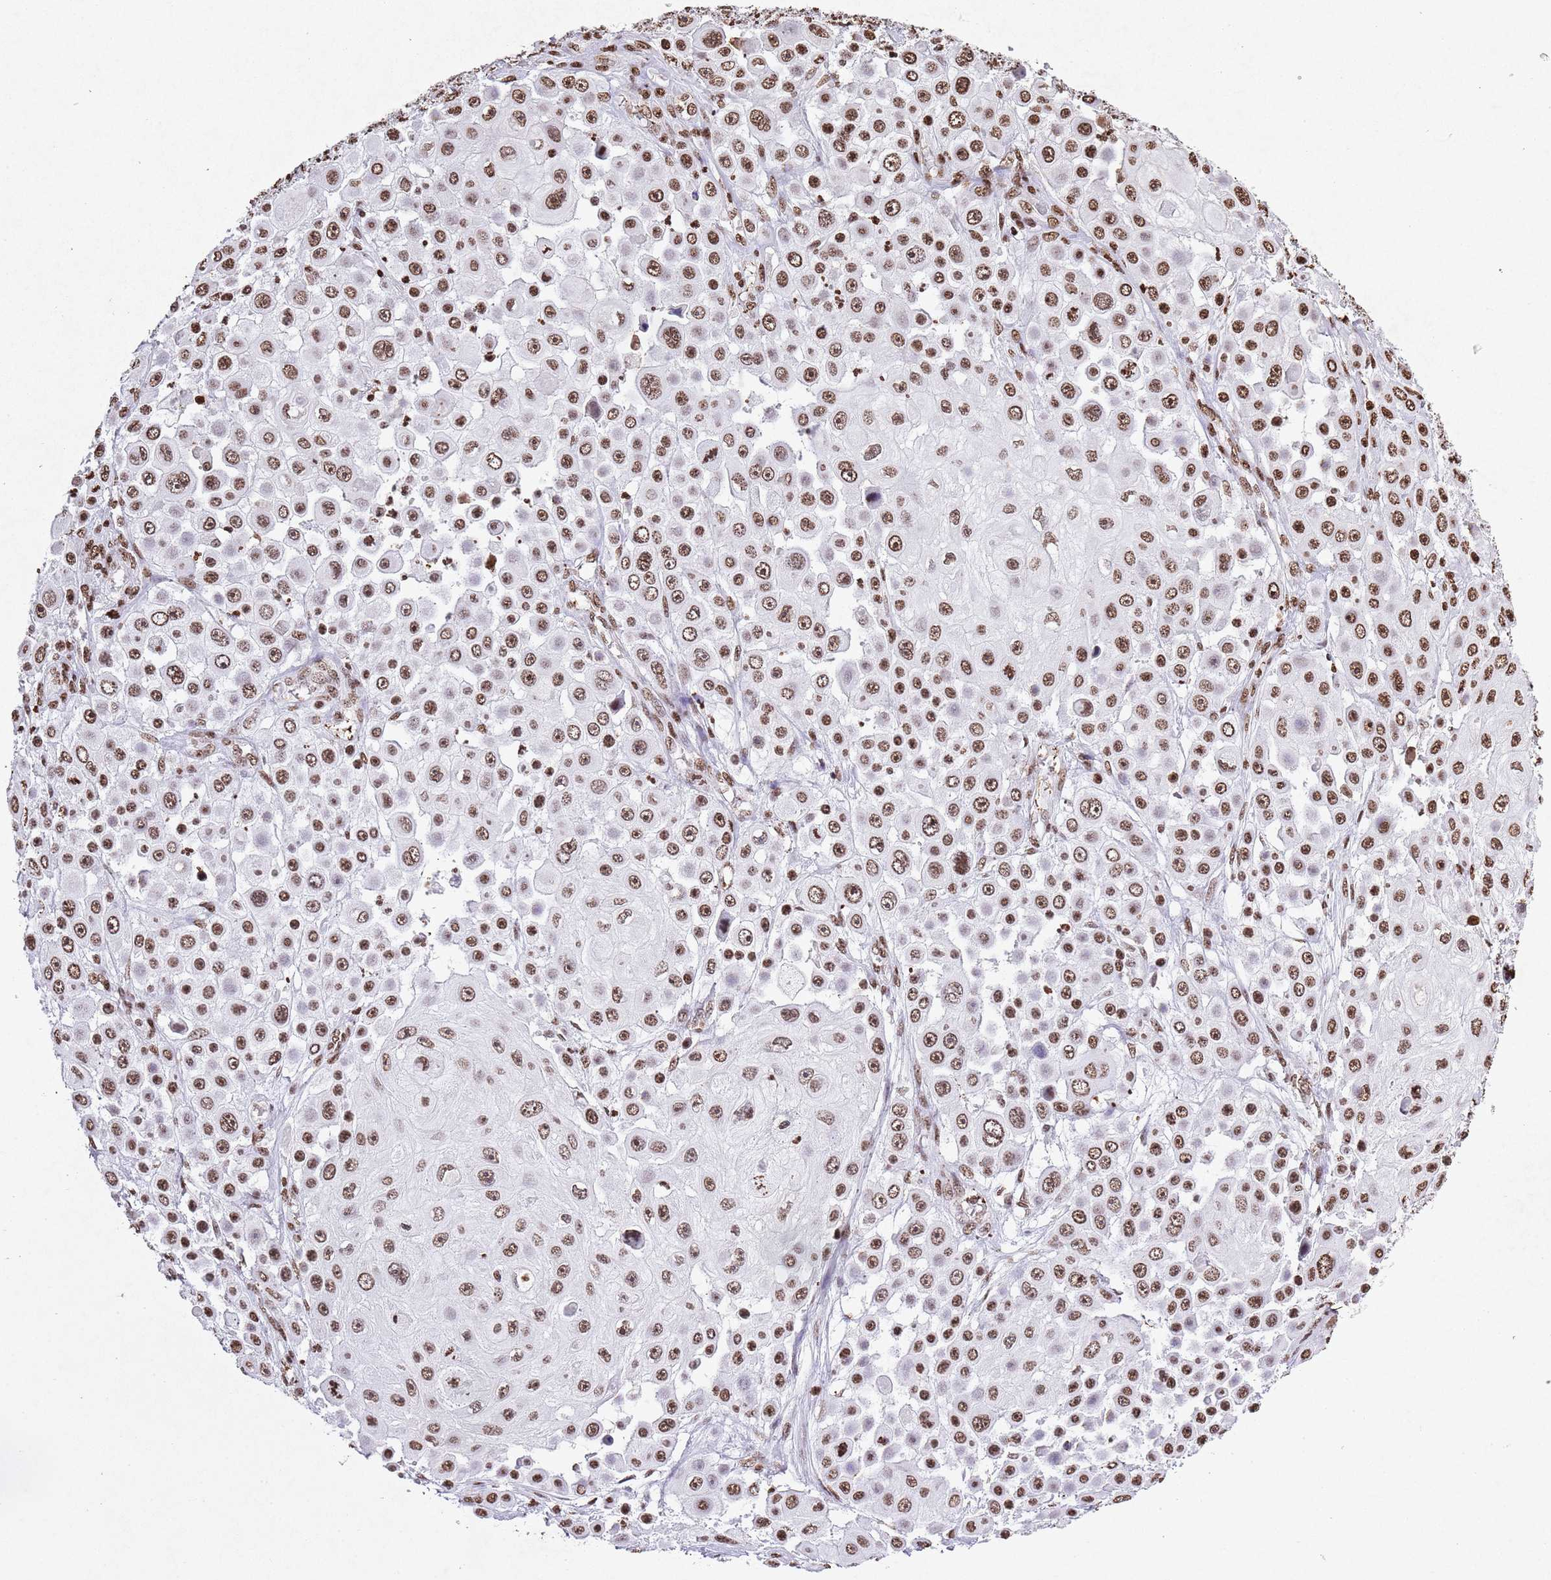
{"staining": {"intensity": "moderate", "quantity": ">75%", "location": "nuclear"}, "tissue": "skin cancer", "cell_type": "Tumor cells", "image_type": "cancer", "snomed": [{"axis": "morphology", "description": "Squamous cell carcinoma, NOS"}, {"axis": "topography", "description": "Skin"}], "caption": "The photomicrograph shows immunohistochemical staining of skin cancer (squamous cell carcinoma). There is moderate nuclear expression is seen in approximately >75% of tumor cells.", "gene": "BMAL1", "patient": {"sex": "male", "age": 67}}